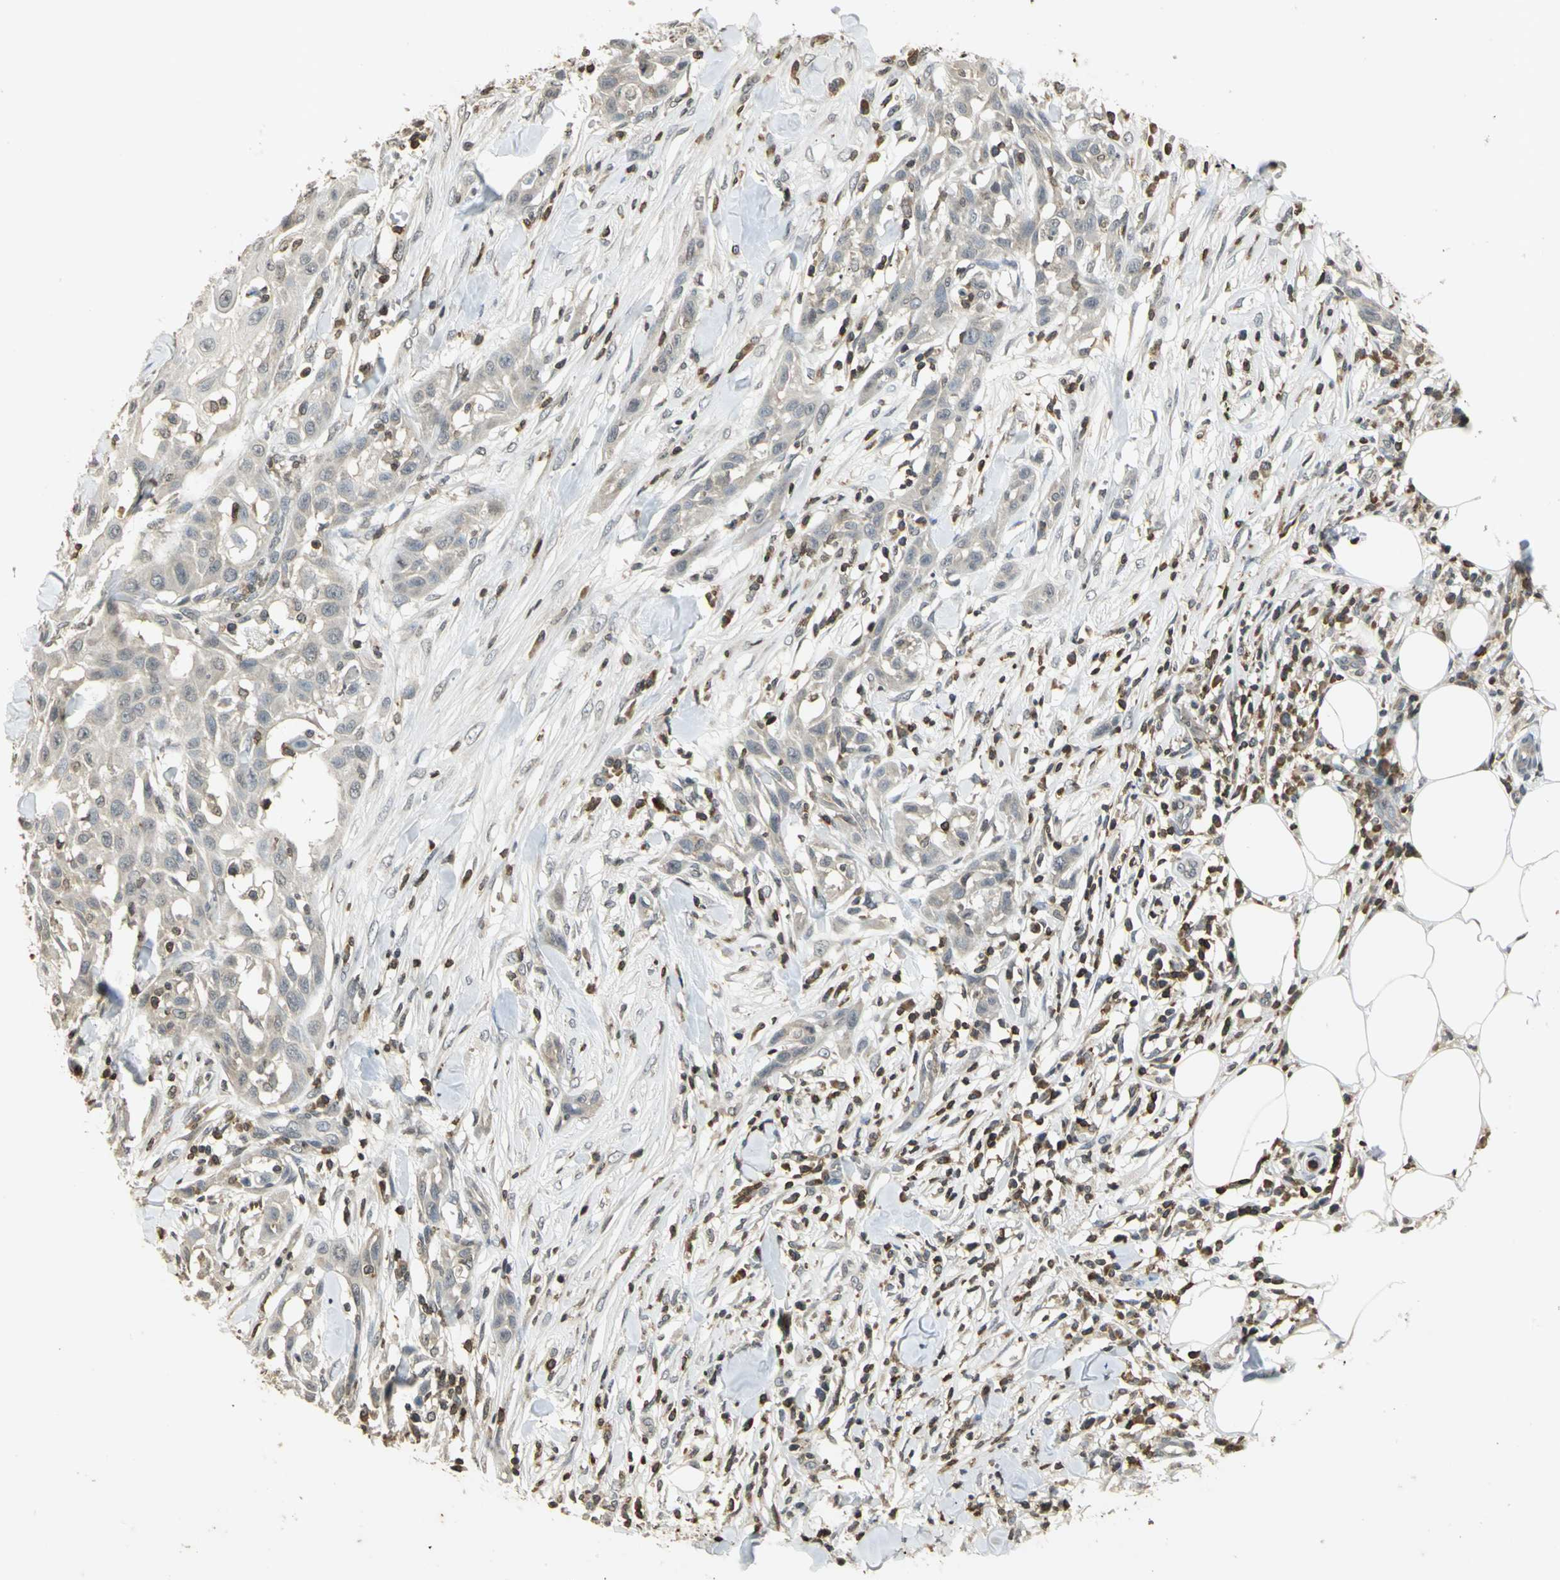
{"staining": {"intensity": "negative", "quantity": "none", "location": "none"}, "tissue": "skin cancer", "cell_type": "Tumor cells", "image_type": "cancer", "snomed": [{"axis": "morphology", "description": "Squamous cell carcinoma, NOS"}, {"axis": "topography", "description": "Skin"}], "caption": "This is an IHC micrograph of skin cancer. There is no staining in tumor cells.", "gene": "IL16", "patient": {"sex": "male", "age": 24}}